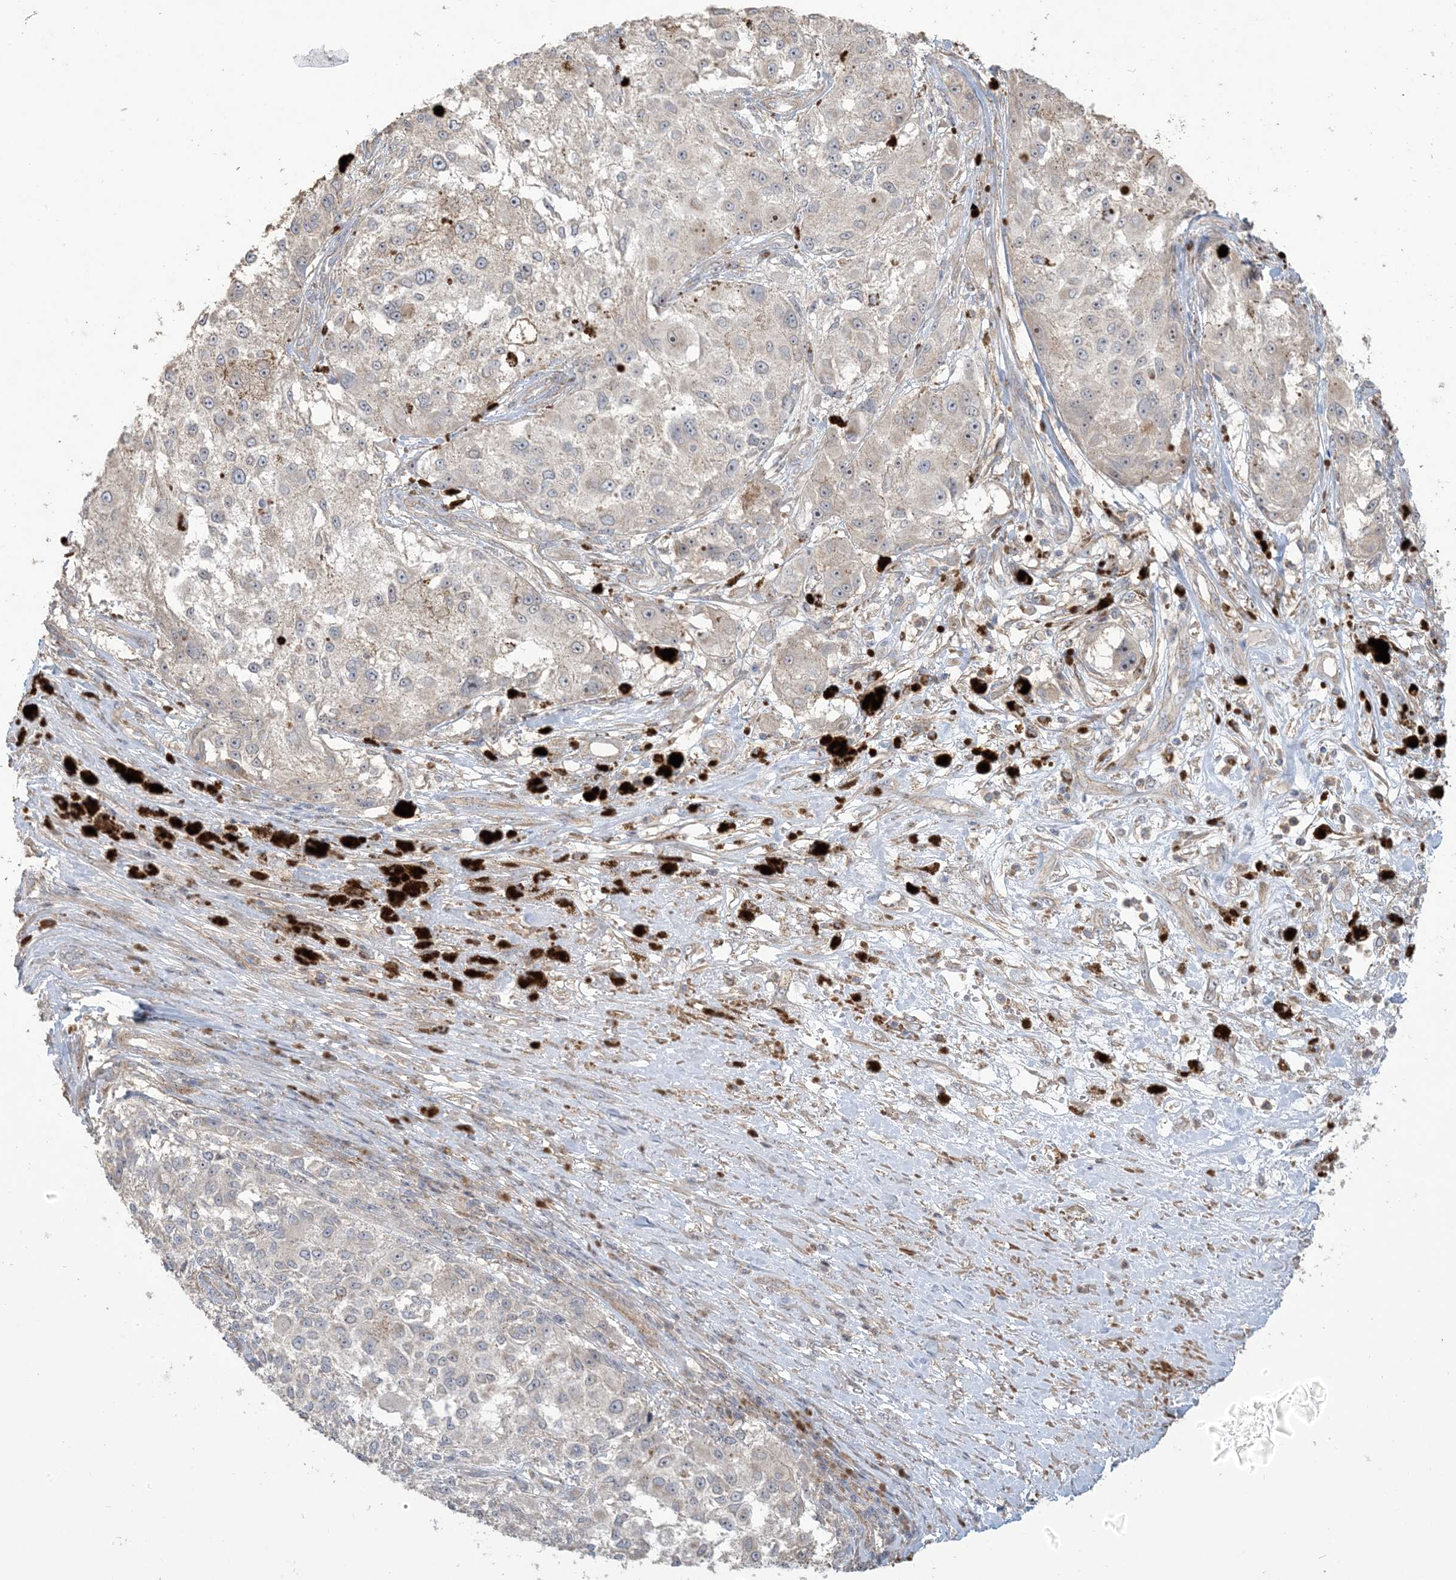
{"staining": {"intensity": "moderate", "quantity": "<25%", "location": "nuclear"}, "tissue": "melanoma", "cell_type": "Tumor cells", "image_type": "cancer", "snomed": [{"axis": "morphology", "description": "Necrosis, NOS"}, {"axis": "morphology", "description": "Malignant melanoma, NOS"}, {"axis": "topography", "description": "Skin"}], "caption": "IHC of human malignant melanoma reveals low levels of moderate nuclear positivity in about <25% of tumor cells. (brown staining indicates protein expression, while blue staining denotes nuclei).", "gene": "KLHL18", "patient": {"sex": "female", "age": 87}}